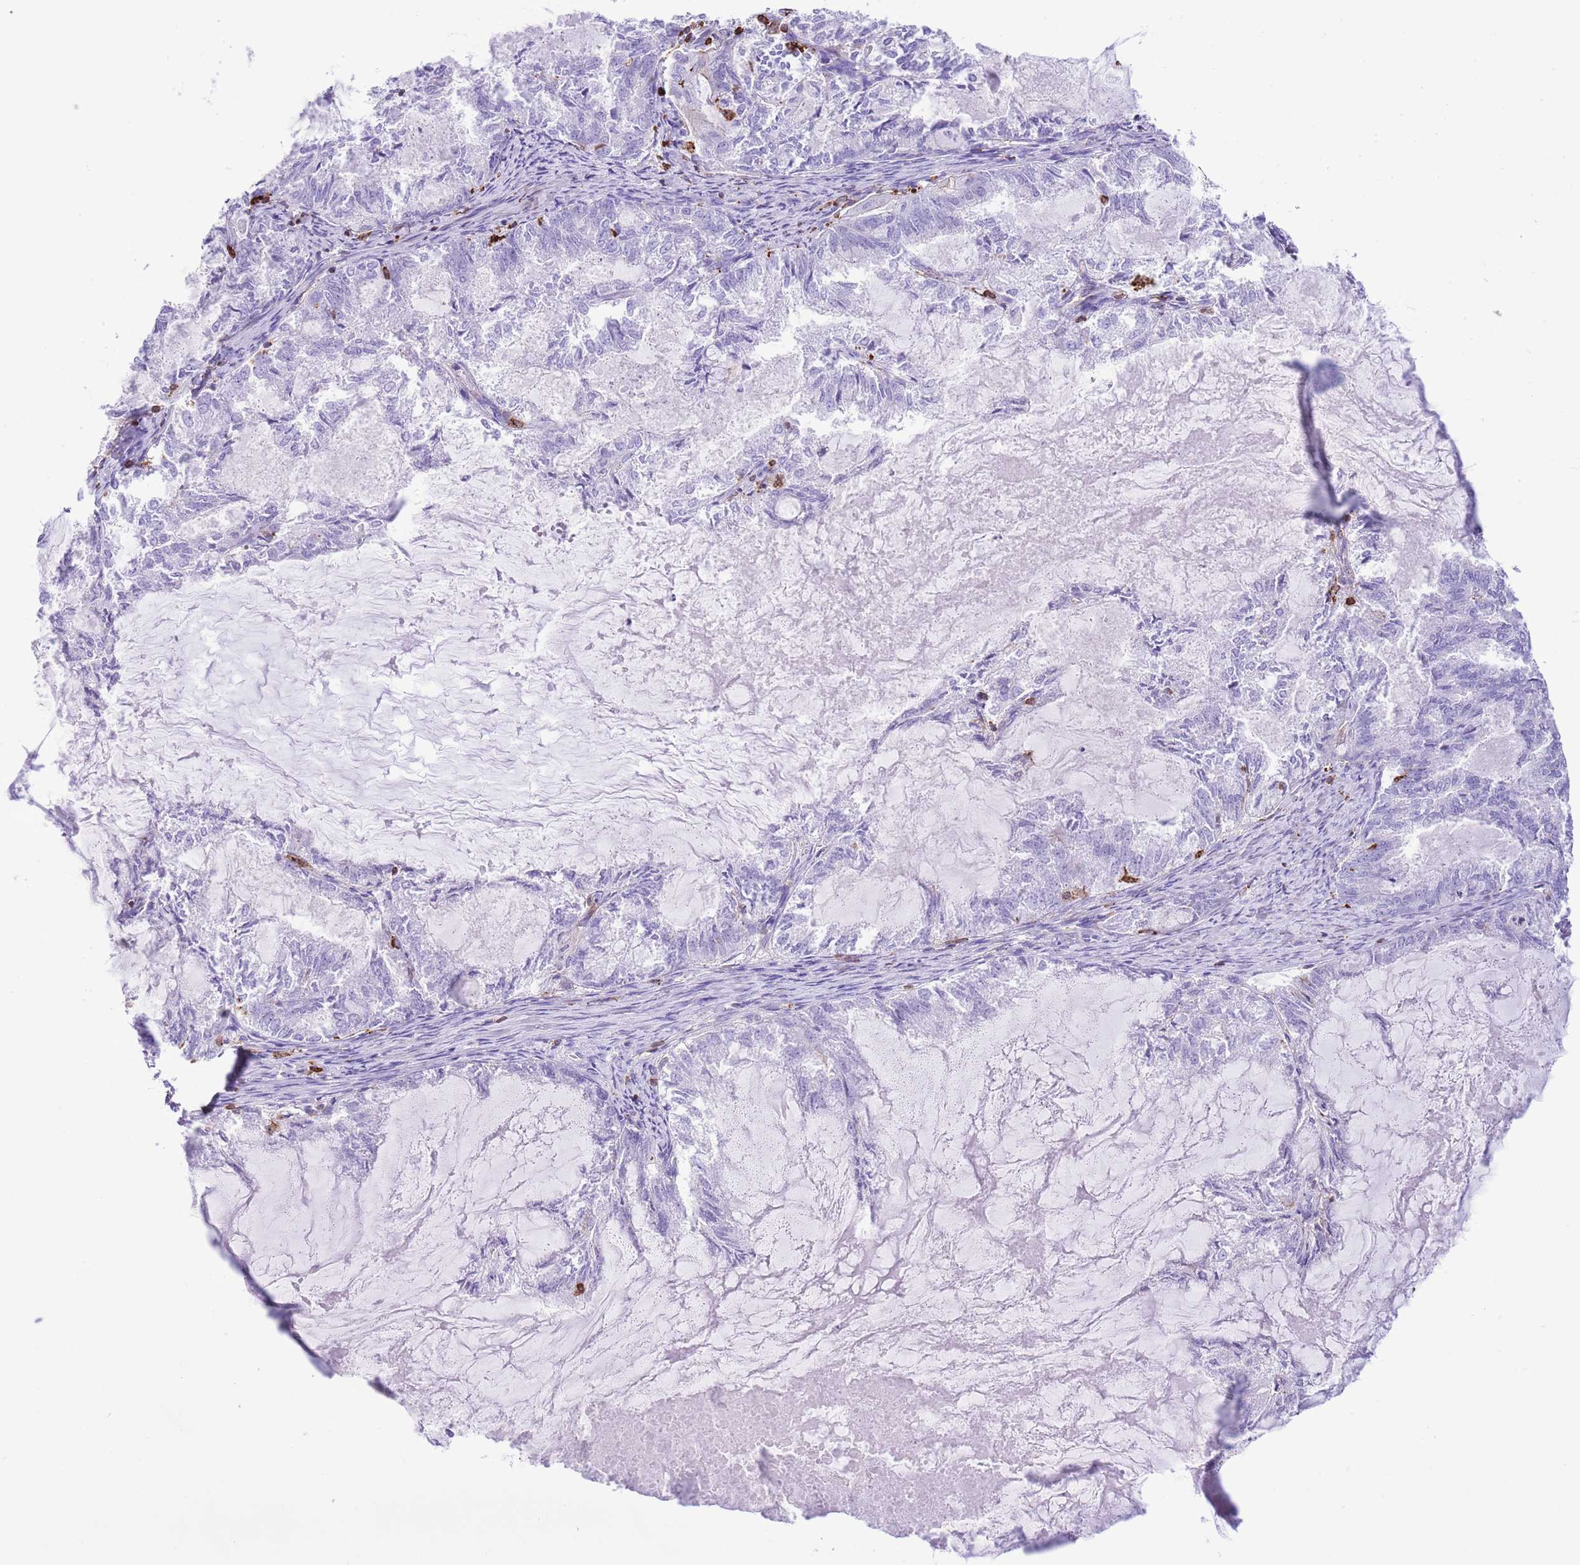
{"staining": {"intensity": "negative", "quantity": "none", "location": "none"}, "tissue": "endometrial cancer", "cell_type": "Tumor cells", "image_type": "cancer", "snomed": [{"axis": "morphology", "description": "Adenocarcinoma, NOS"}, {"axis": "topography", "description": "Endometrium"}], "caption": "Micrograph shows no protein expression in tumor cells of adenocarcinoma (endometrial) tissue.", "gene": "EFHD2", "patient": {"sex": "female", "age": 86}}